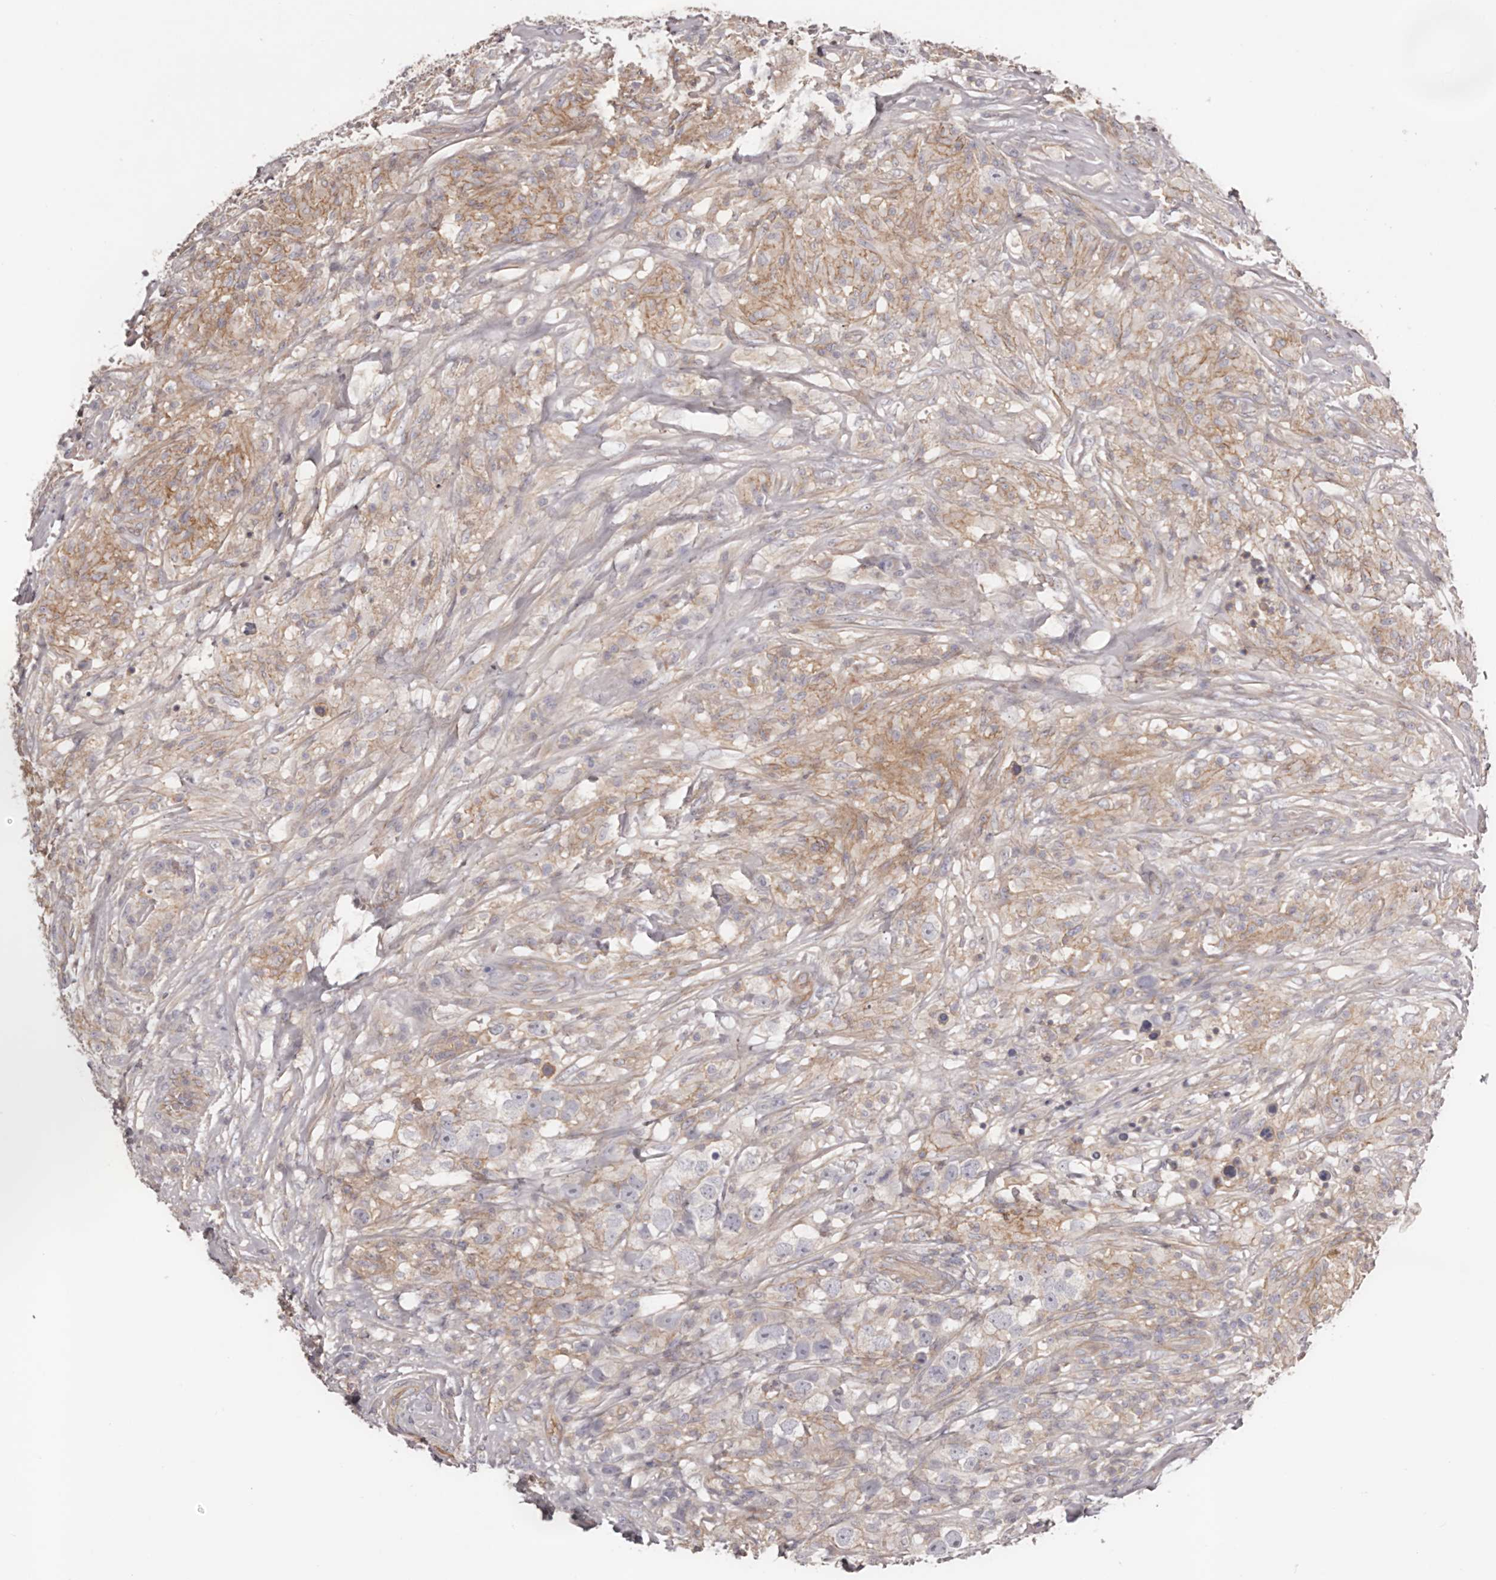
{"staining": {"intensity": "weak", "quantity": "<25%", "location": "cytoplasmic/membranous"}, "tissue": "testis cancer", "cell_type": "Tumor cells", "image_type": "cancer", "snomed": [{"axis": "morphology", "description": "Seminoma, NOS"}, {"axis": "topography", "description": "Testis"}], "caption": "IHC micrograph of neoplastic tissue: human testis seminoma stained with DAB (3,3'-diaminobenzidine) exhibits no significant protein expression in tumor cells.", "gene": "DMRT2", "patient": {"sex": "male", "age": 49}}